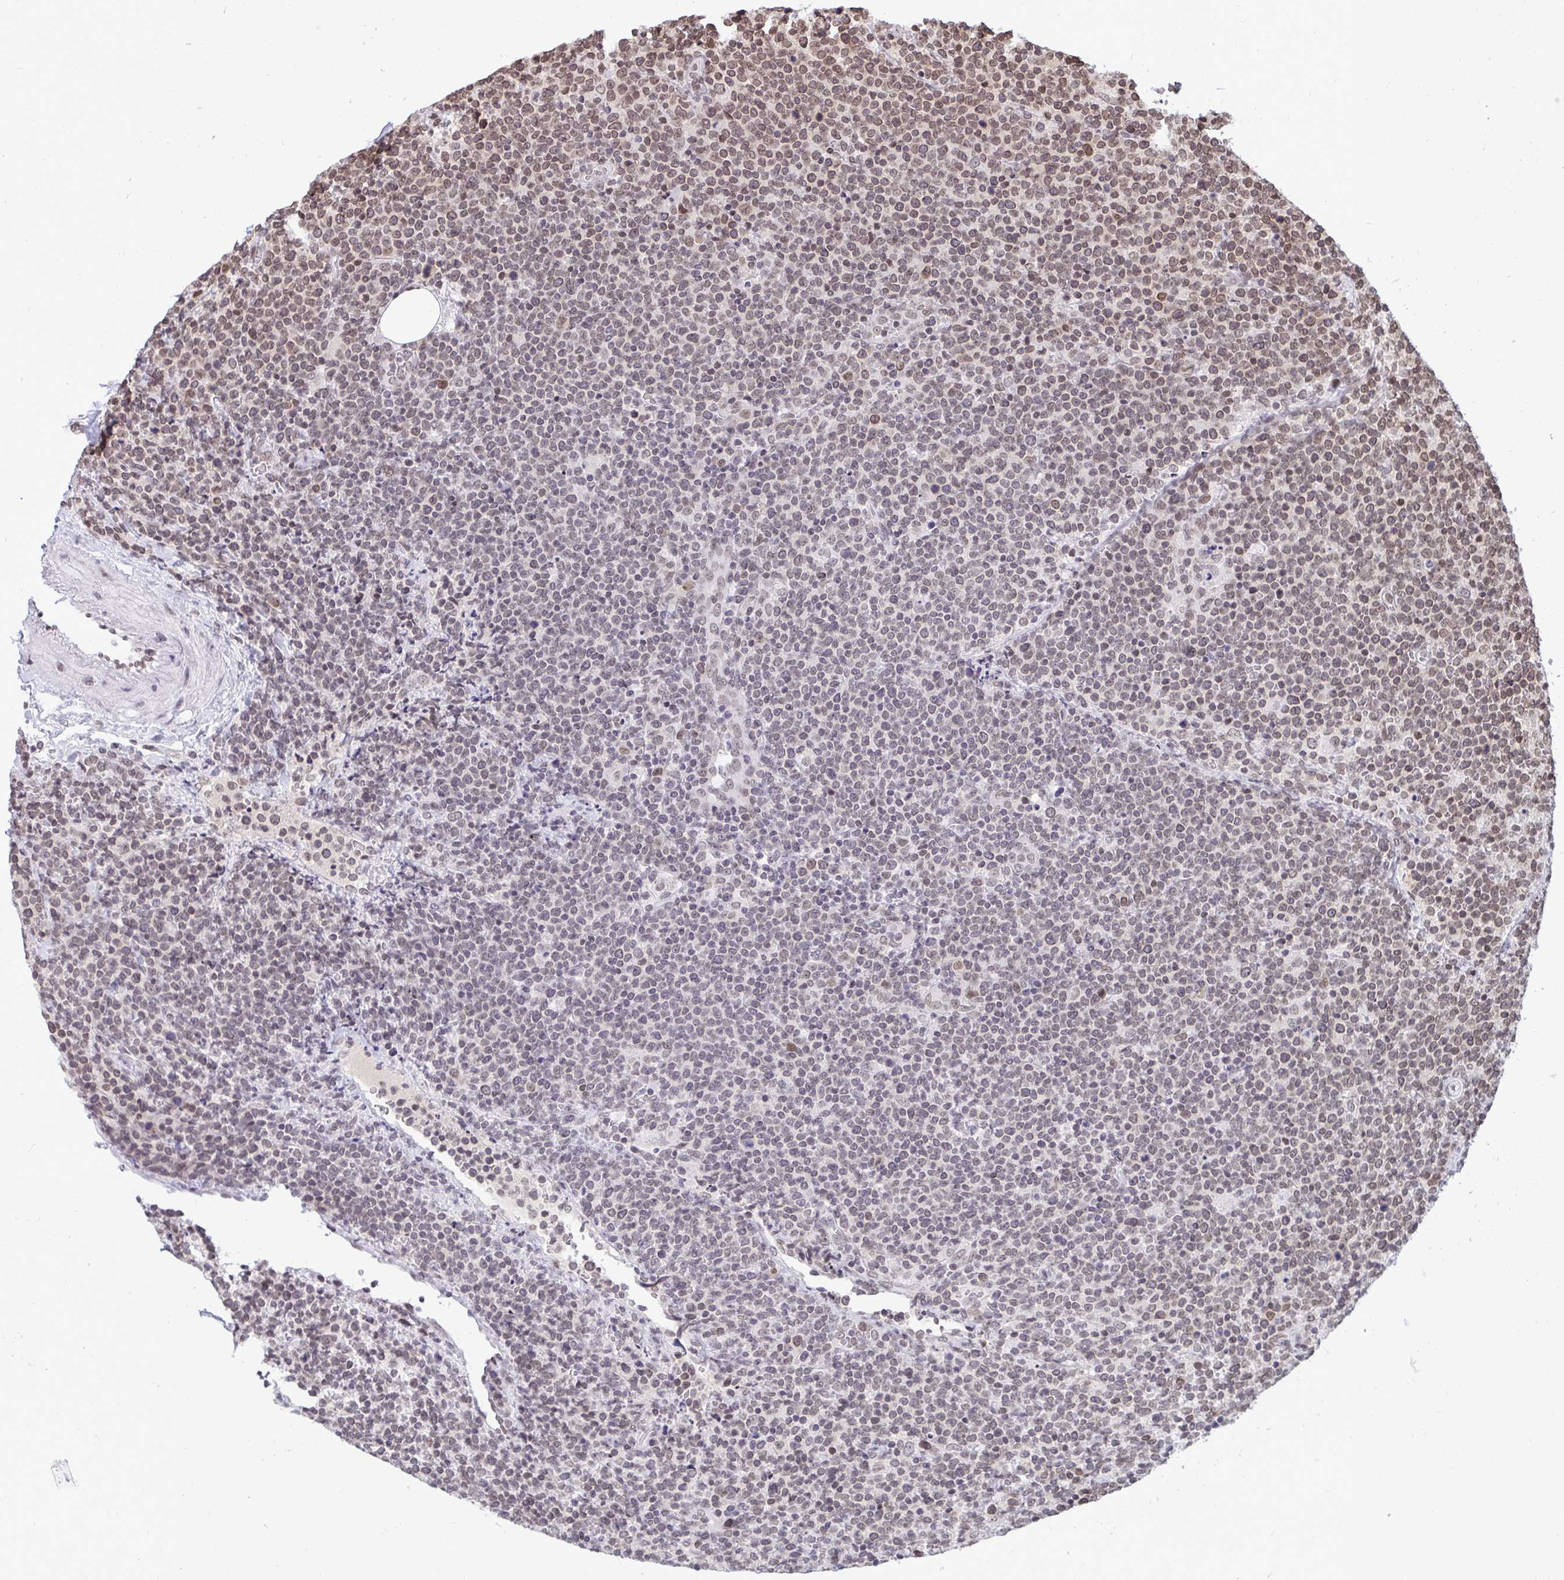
{"staining": {"intensity": "moderate", "quantity": "25%-75%", "location": "nuclear"}, "tissue": "lymphoma", "cell_type": "Tumor cells", "image_type": "cancer", "snomed": [{"axis": "morphology", "description": "Malignant lymphoma, non-Hodgkin's type, High grade"}, {"axis": "topography", "description": "Lymph node"}], "caption": "The histopathology image demonstrates a brown stain indicating the presence of a protein in the nuclear of tumor cells in malignant lymphoma, non-Hodgkin's type (high-grade). (Stains: DAB in brown, nuclei in blue, Microscopy: brightfield microscopy at high magnification).", "gene": "JPT1", "patient": {"sex": "male", "age": 61}}